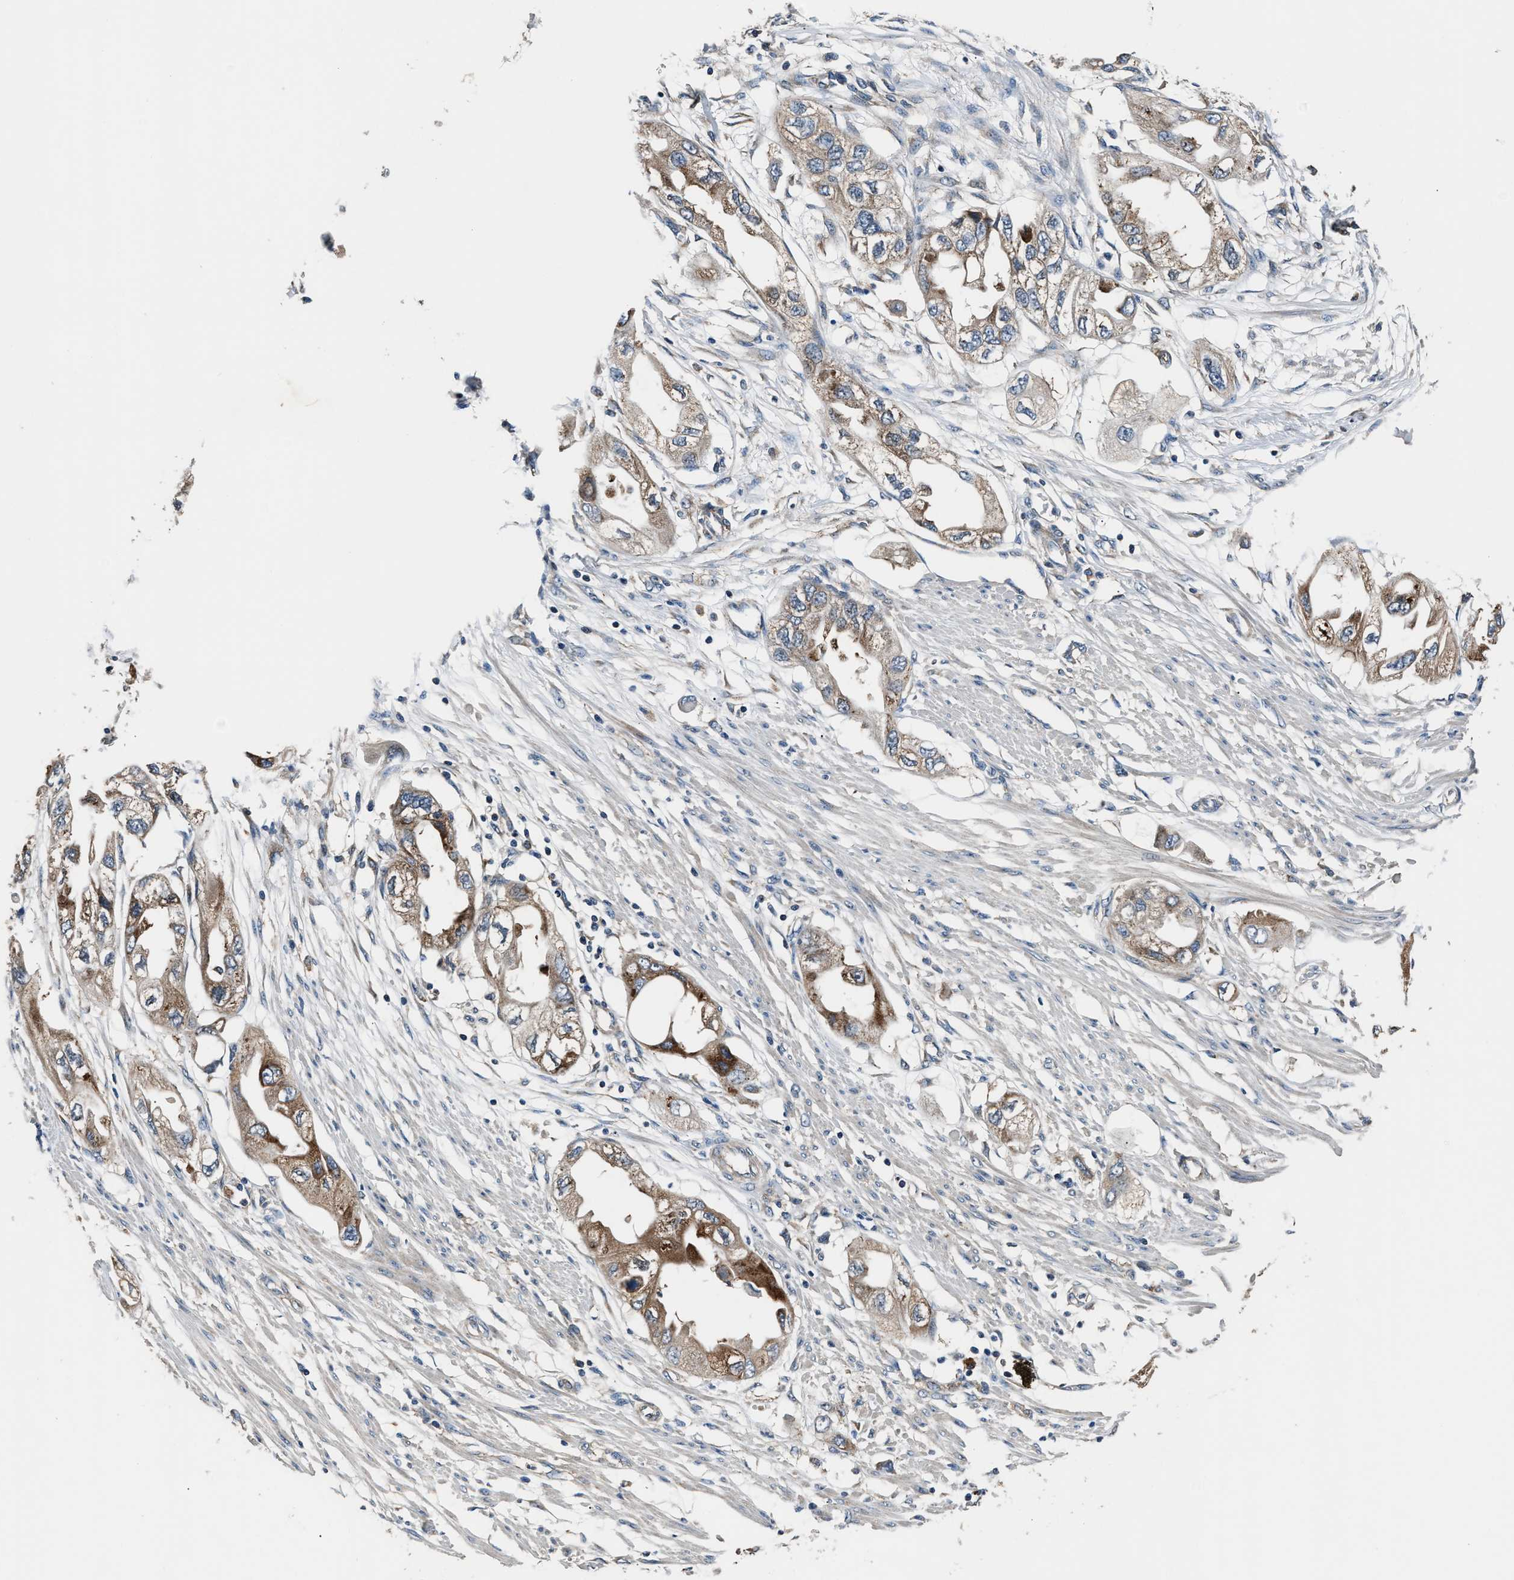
{"staining": {"intensity": "moderate", "quantity": "25%-75%", "location": "cytoplasmic/membranous"}, "tissue": "endometrial cancer", "cell_type": "Tumor cells", "image_type": "cancer", "snomed": [{"axis": "morphology", "description": "Adenocarcinoma, NOS"}, {"axis": "topography", "description": "Endometrium"}], "caption": "Protein expression by immunohistochemistry shows moderate cytoplasmic/membranous positivity in approximately 25%-75% of tumor cells in endometrial cancer (adenocarcinoma).", "gene": "IMPDH2", "patient": {"sex": "female", "age": 67}}